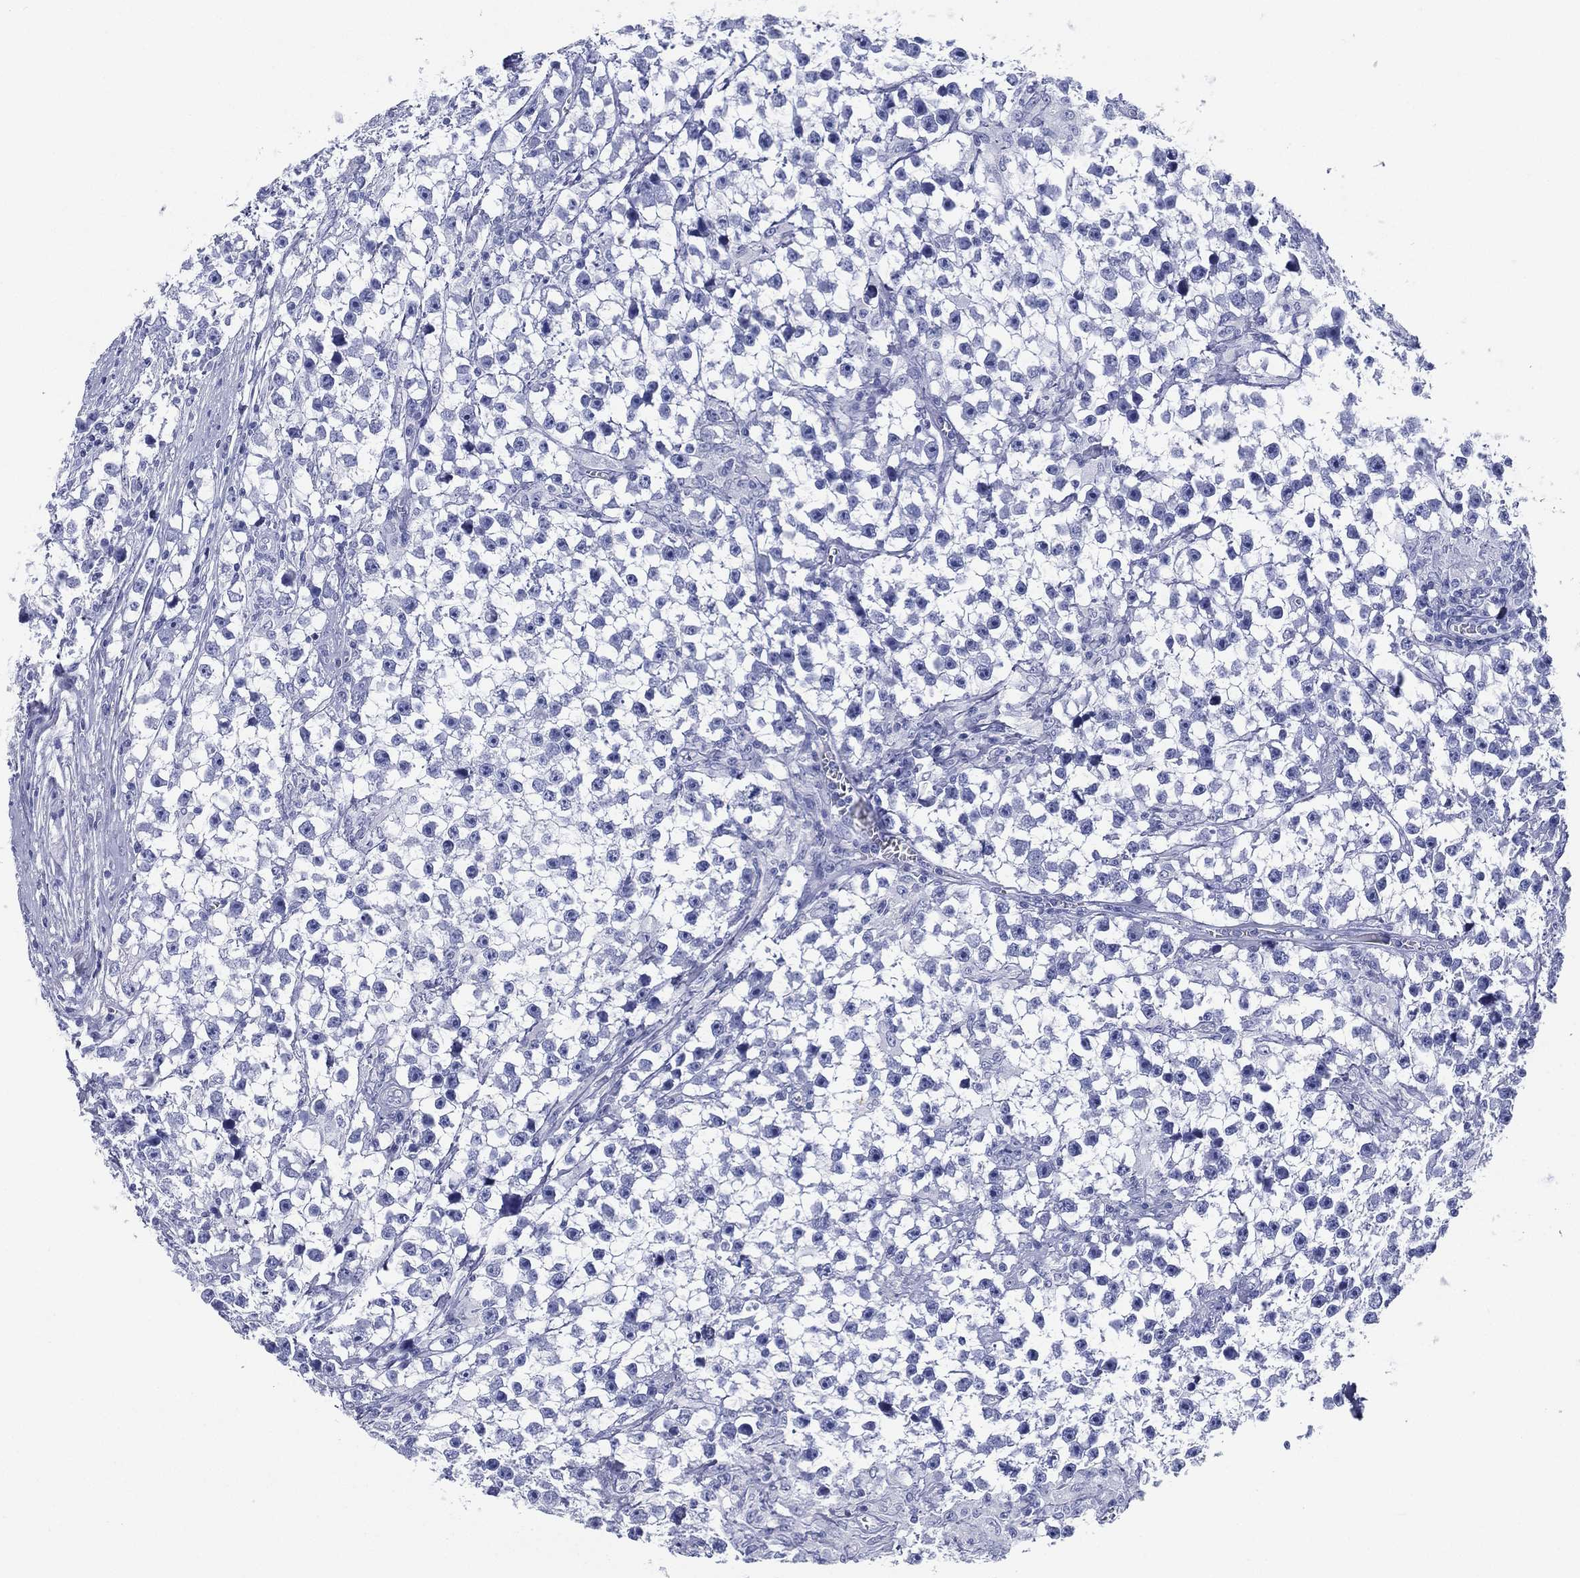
{"staining": {"intensity": "negative", "quantity": "none", "location": "none"}, "tissue": "testis cancer", "cell_type": "Tumor cells", "image_type": "cancer", "snomed": [{"axis": "morphology", "description": "Seminoma, NOS"}, {"axis": "topography", "description": "Testis"}], "caption": "Testis cancer was stained to show a protein in brown. There is no significant staining in tumor cells. (DAB (3,3'-diaminobenzidine) IHC with hematoxylin counter stain).", "gene": "RSPH4A", "patient": {"sex": "male", "age": 59}}